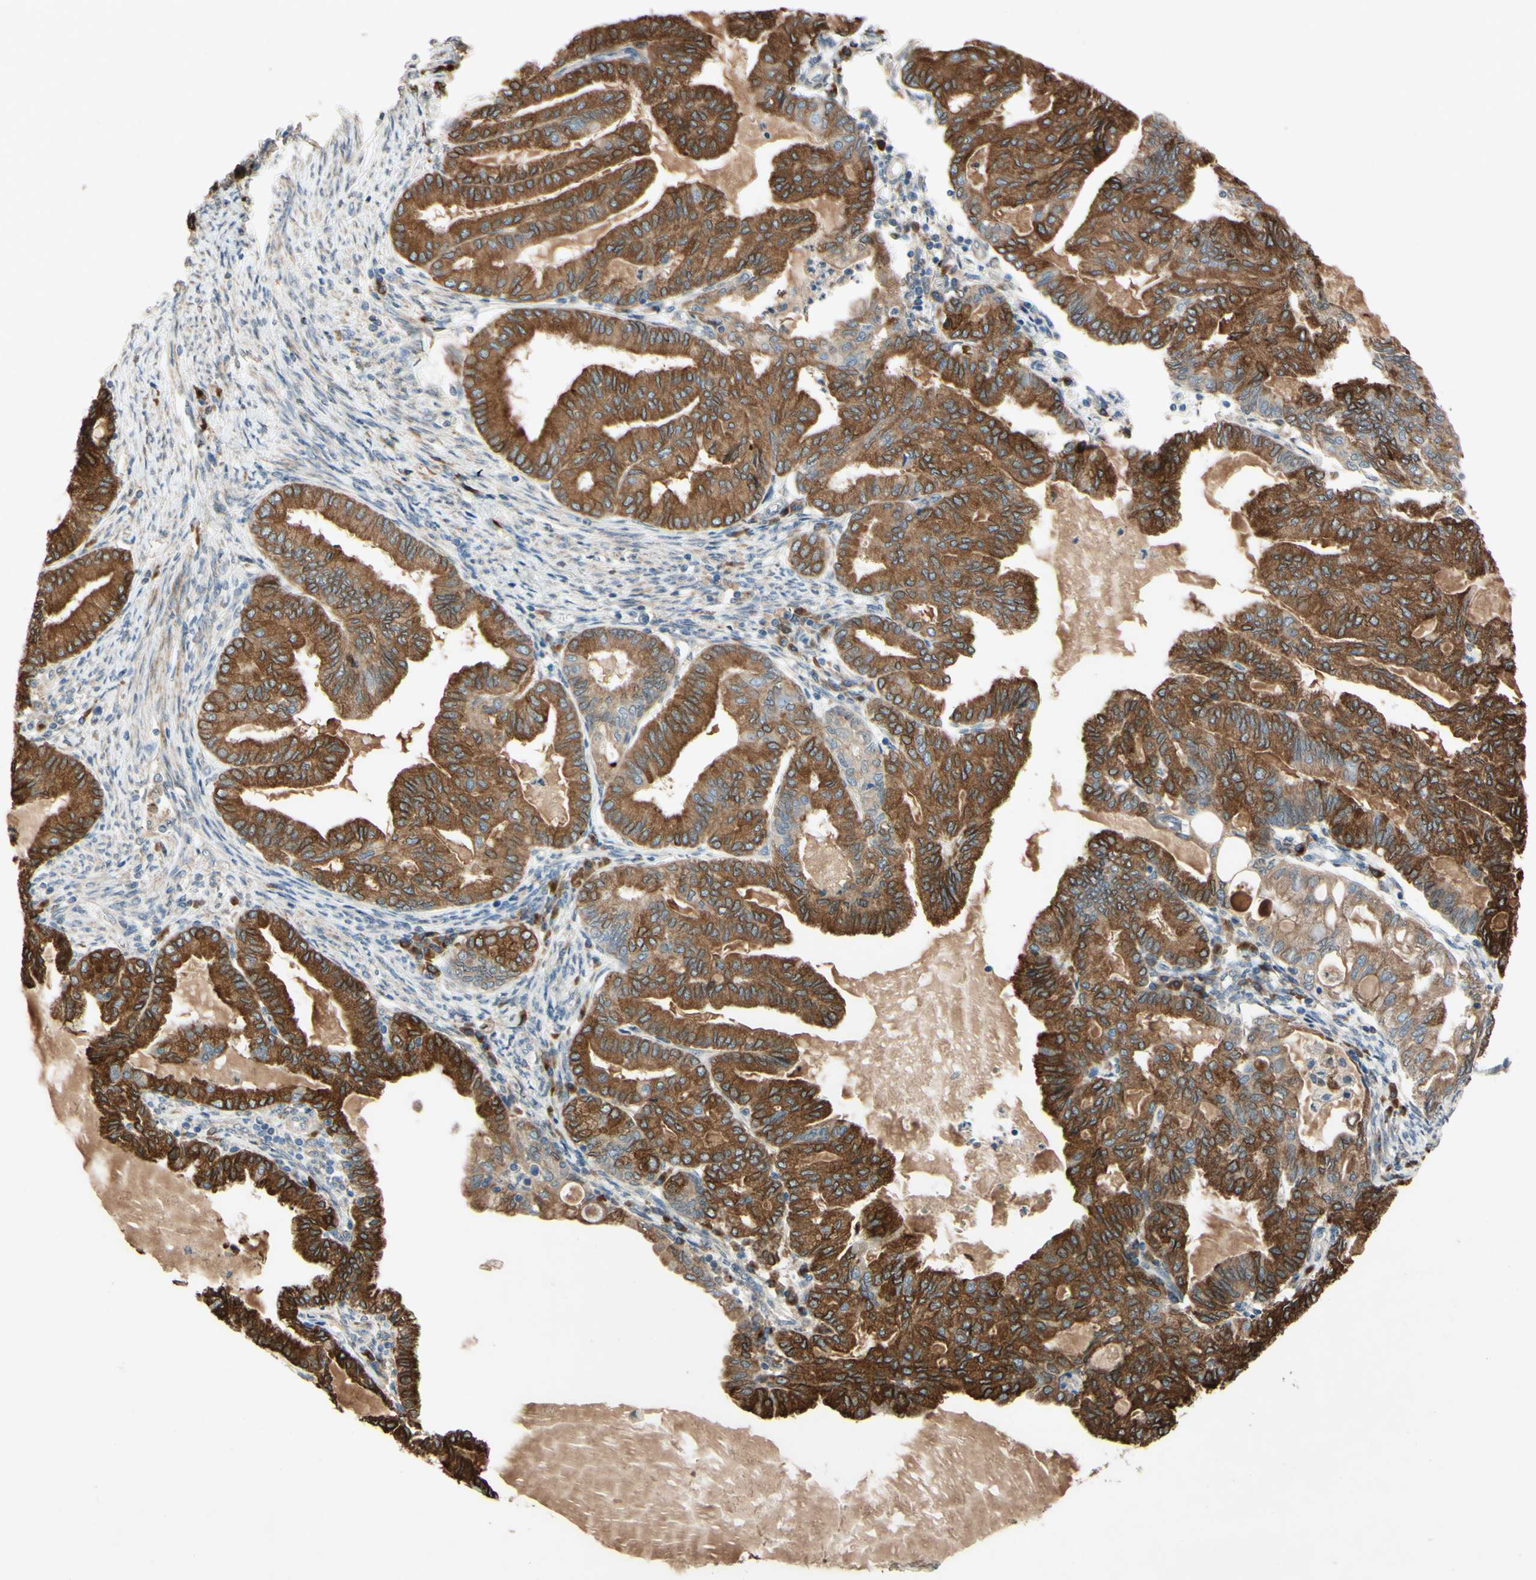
{"staining": {"intensity": "strong", "quantity": ">75%", "location": "cytoplasmic/membranous,nuclear"}, "tissue": "endometrial cancer", "cell_type": "Tumor cells", "image_type": "cancer", "snomed": [{"axis": "morphology", "description": "Adenocarcinoma, NOS"}, {"axis": "topography", "description": "Endometrium"}], "caption": "A photomicrograph of human adenocarcinoma (endometrial) stained for a protein displays strong cytoplasmic/membranous and nuclear brown staining in tumor cells.", "gene": "PTPRU", "patient": {"sex": "female", "age": 86}}